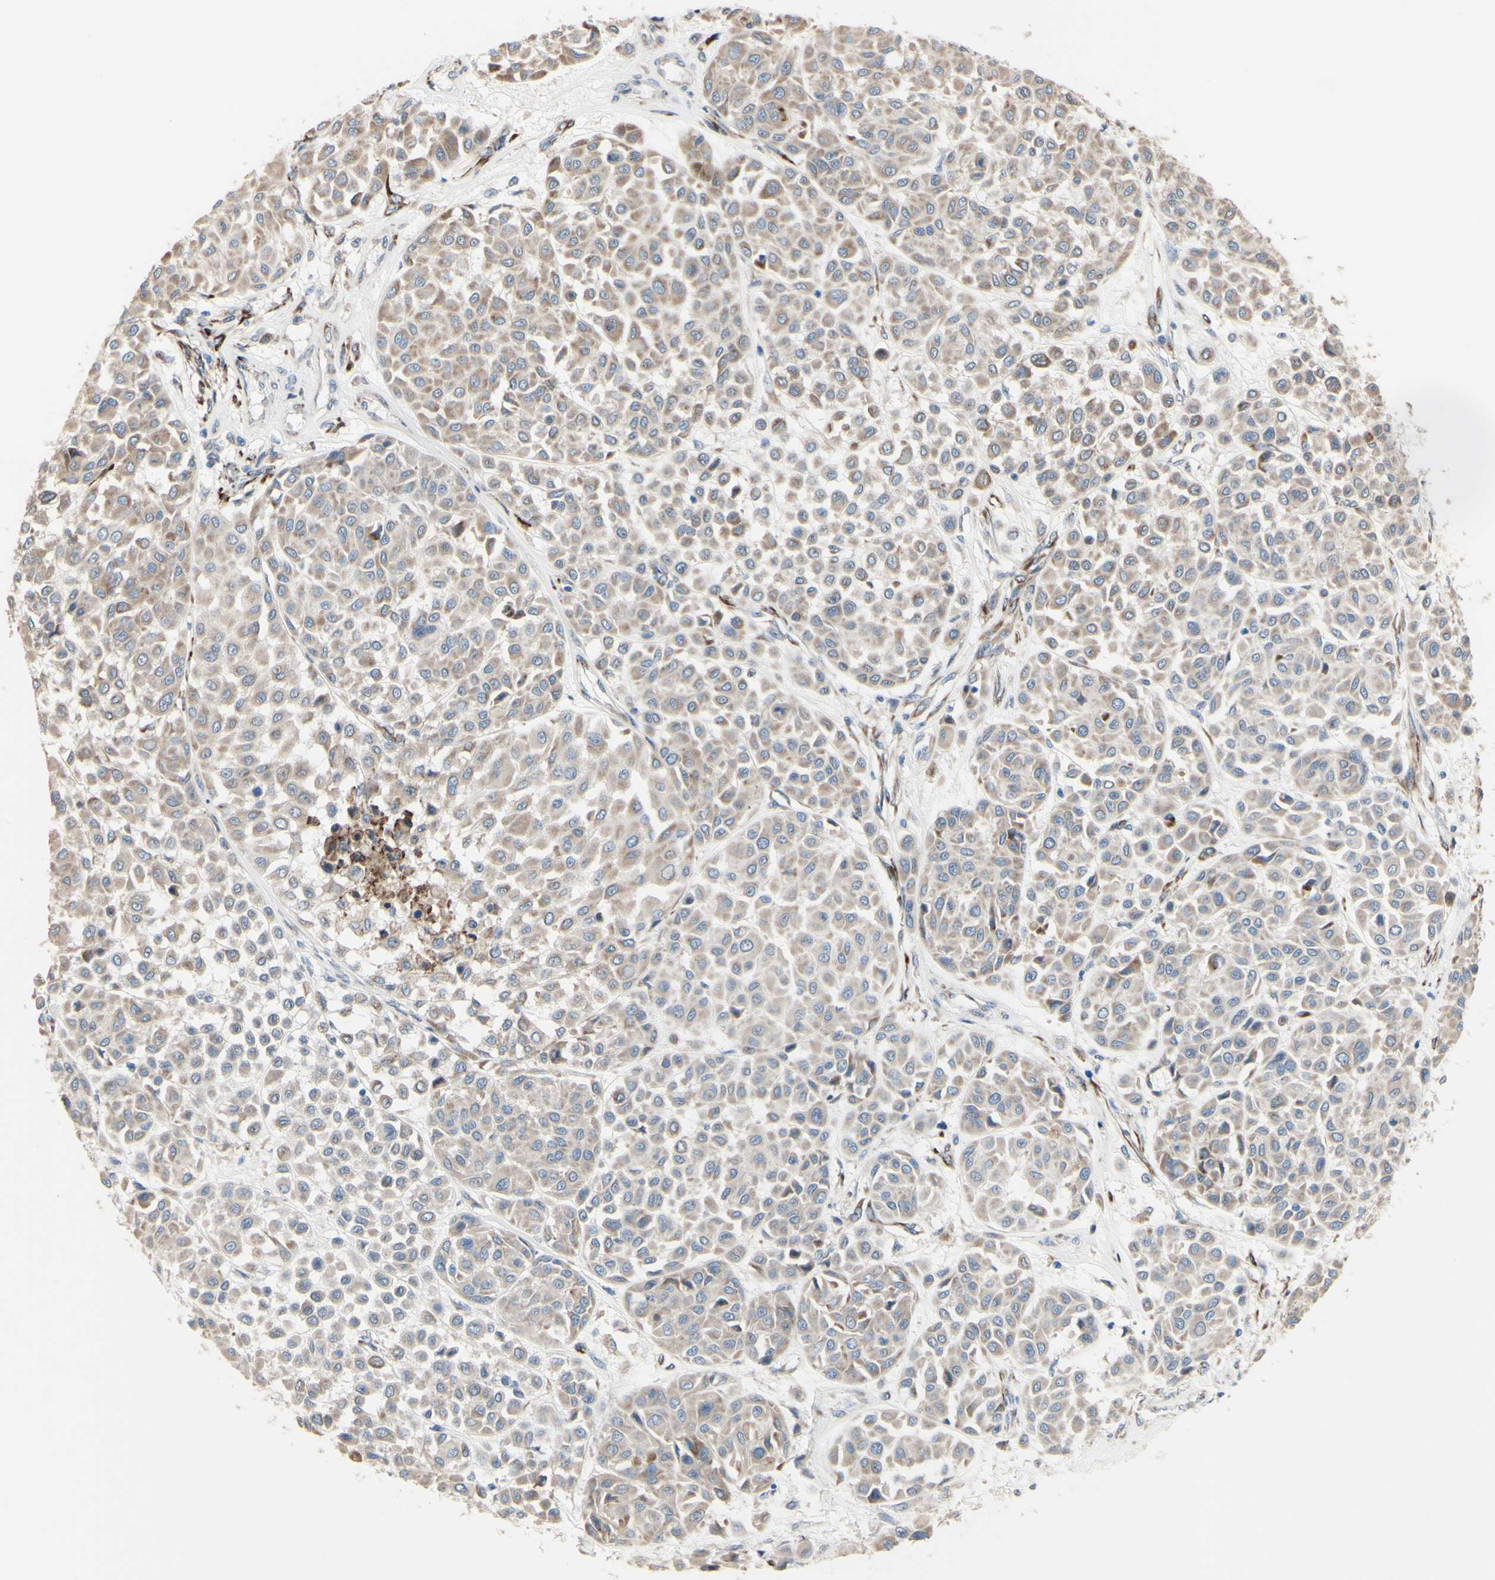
{"staining": {"intensity": "weak", "quantity": ">75%", "location": "cytoplasmic/membranous"}, "tissue": "melanoma", "cell_type": "Tumor cells", "image_type": "cancer", "snomed": [{"axis": "morphology", "description": "Malignant melanoma, Metastatic site"}, {"axis": "topography", "description": "Soft tissue"}], "caption": "Protein staining reveals weak cytoplasmic/membranous positivity in about >75% of tumor cells in melanoma.", "gene": "AGPAT5", "patient": {"sex": "male", "age": 41}}